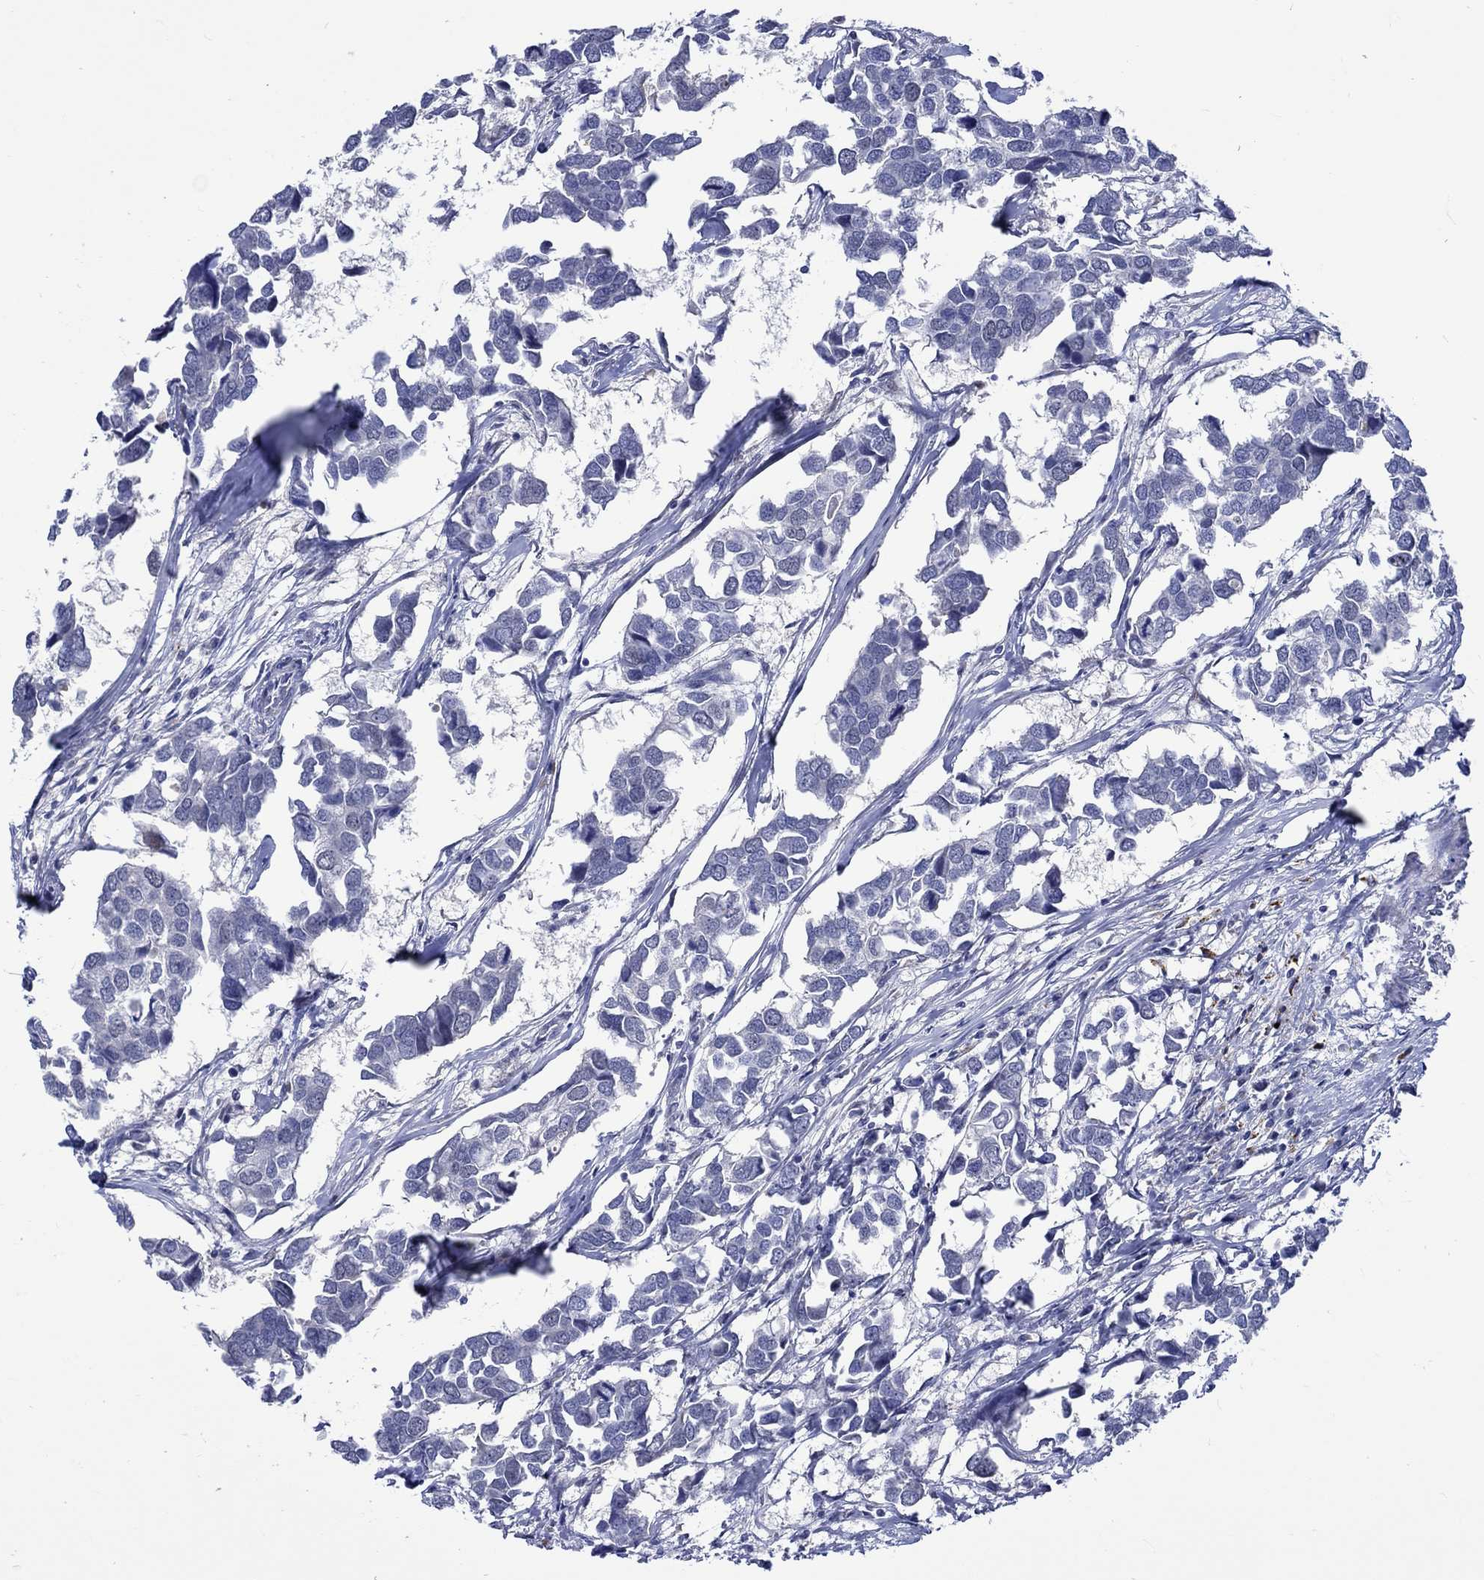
{"staining": {"intensity": "negative", "quantity": "none", "location": "none"}, "tissue": "breast cancer", "cell_type": "Tumor cells", "image_type": "cancer", "snomed": [{"axis": "morphology", "description": "Duct carcinoma"}, {"axis": "topography", "description": "Breast"}], "caption": "Human breast cancer stained for a protein using IHC displays no staining in tumor cells.", "gene": "E2F8", "patient": {"sex": "female", "age": 83}}